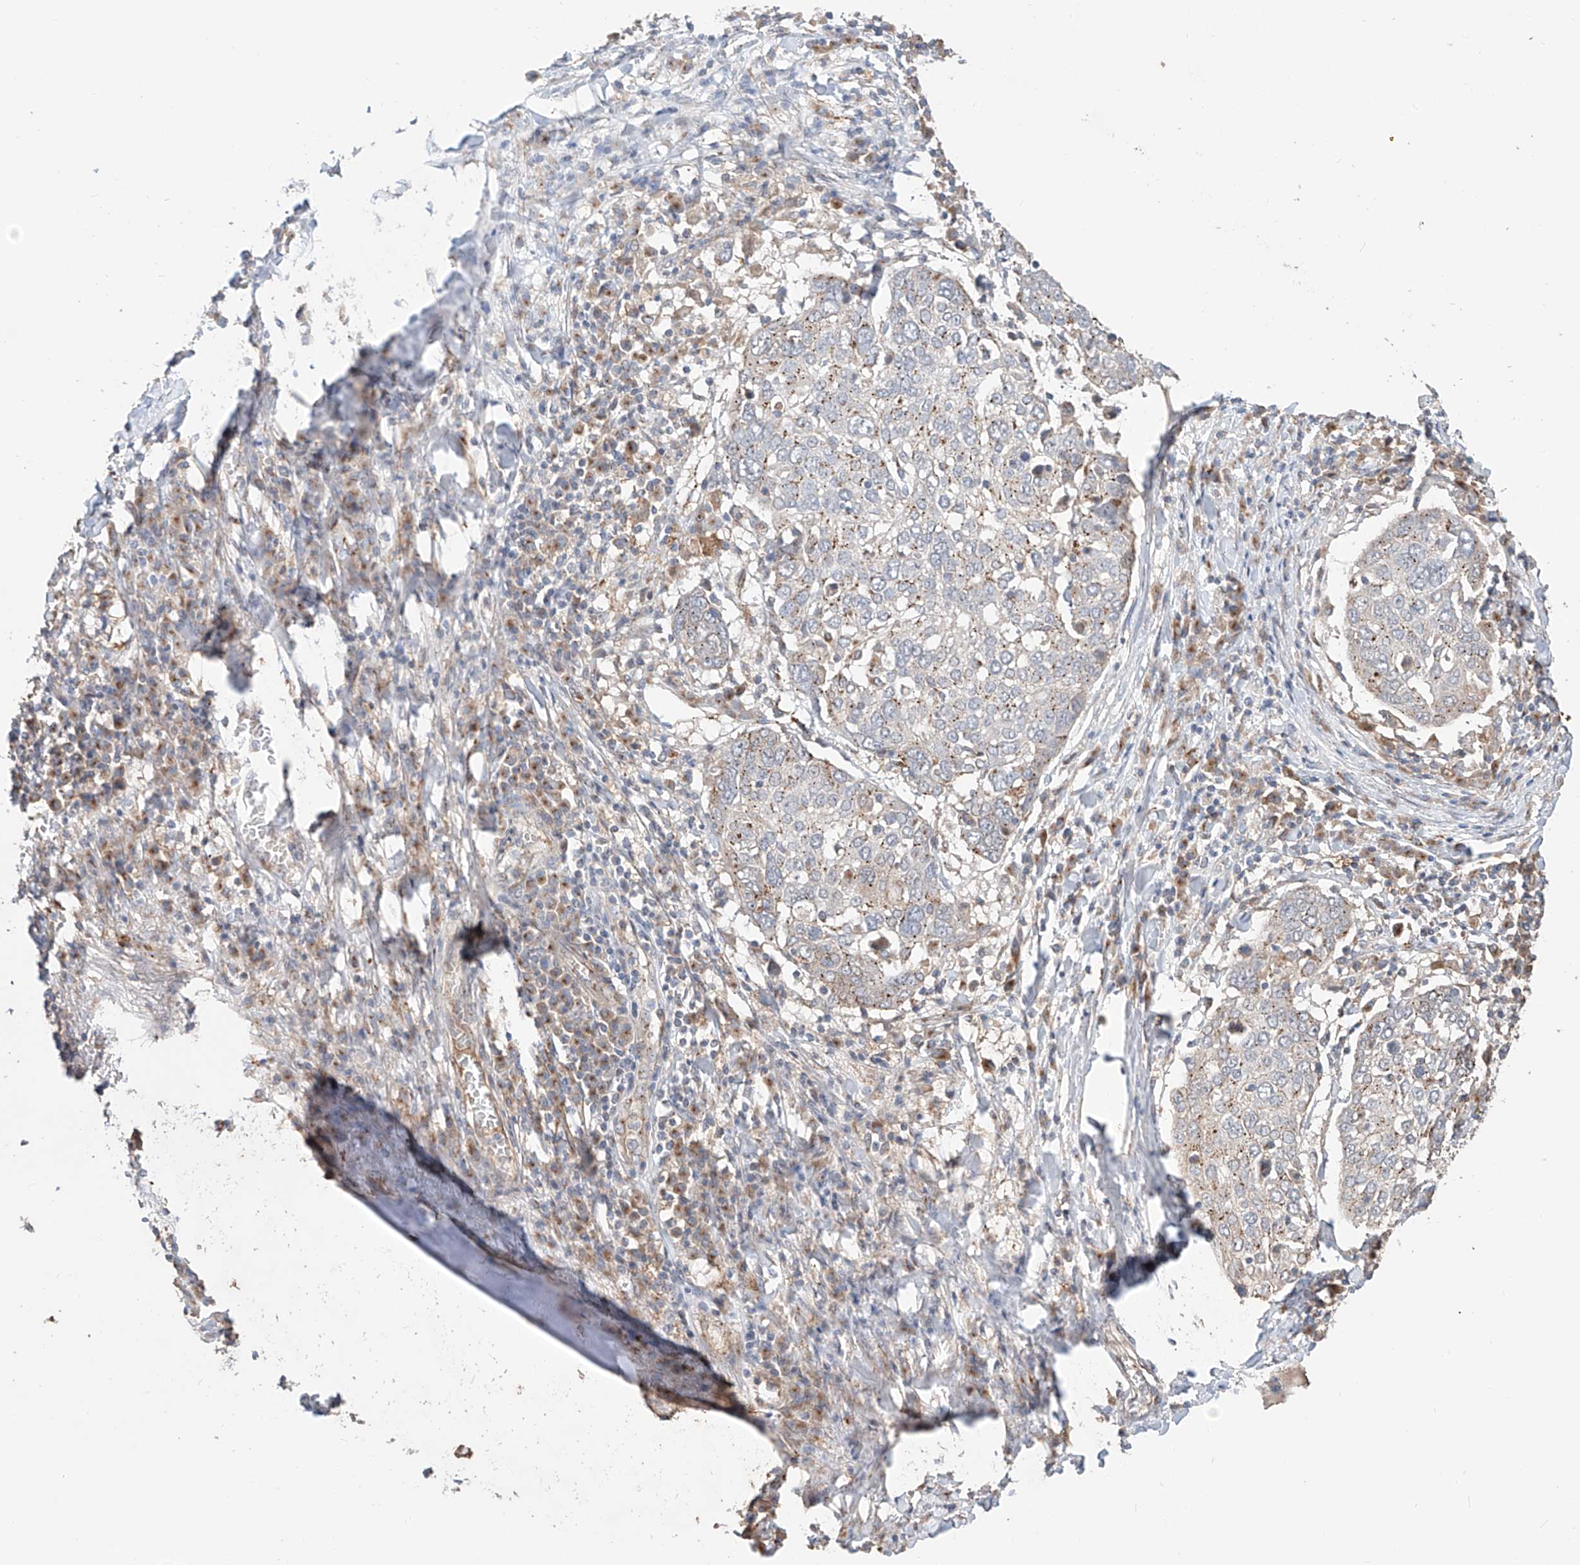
{"staining": {"intensity": "weak", "quantity": "25%-75%", "location": "cytoplasmic/membranous"}, "tissue": "lung cancer", "cell_type": "Tumor cells", "image_type": "cancer", "snomed": [{"axis": "morphology", "description": "Squamous cell carcinoma, NOS"}, {"axis": "topography", "description": "Lung"}], "caption": "Immunohistochemistry of human lung squamous cell carcinoma shows low levels of weak cytoplasmic/membranous expression in approximately 25%-75% of tumor cells.", "gene": "MOSPD1", "patient": {"sex": "male", "age": 65}}